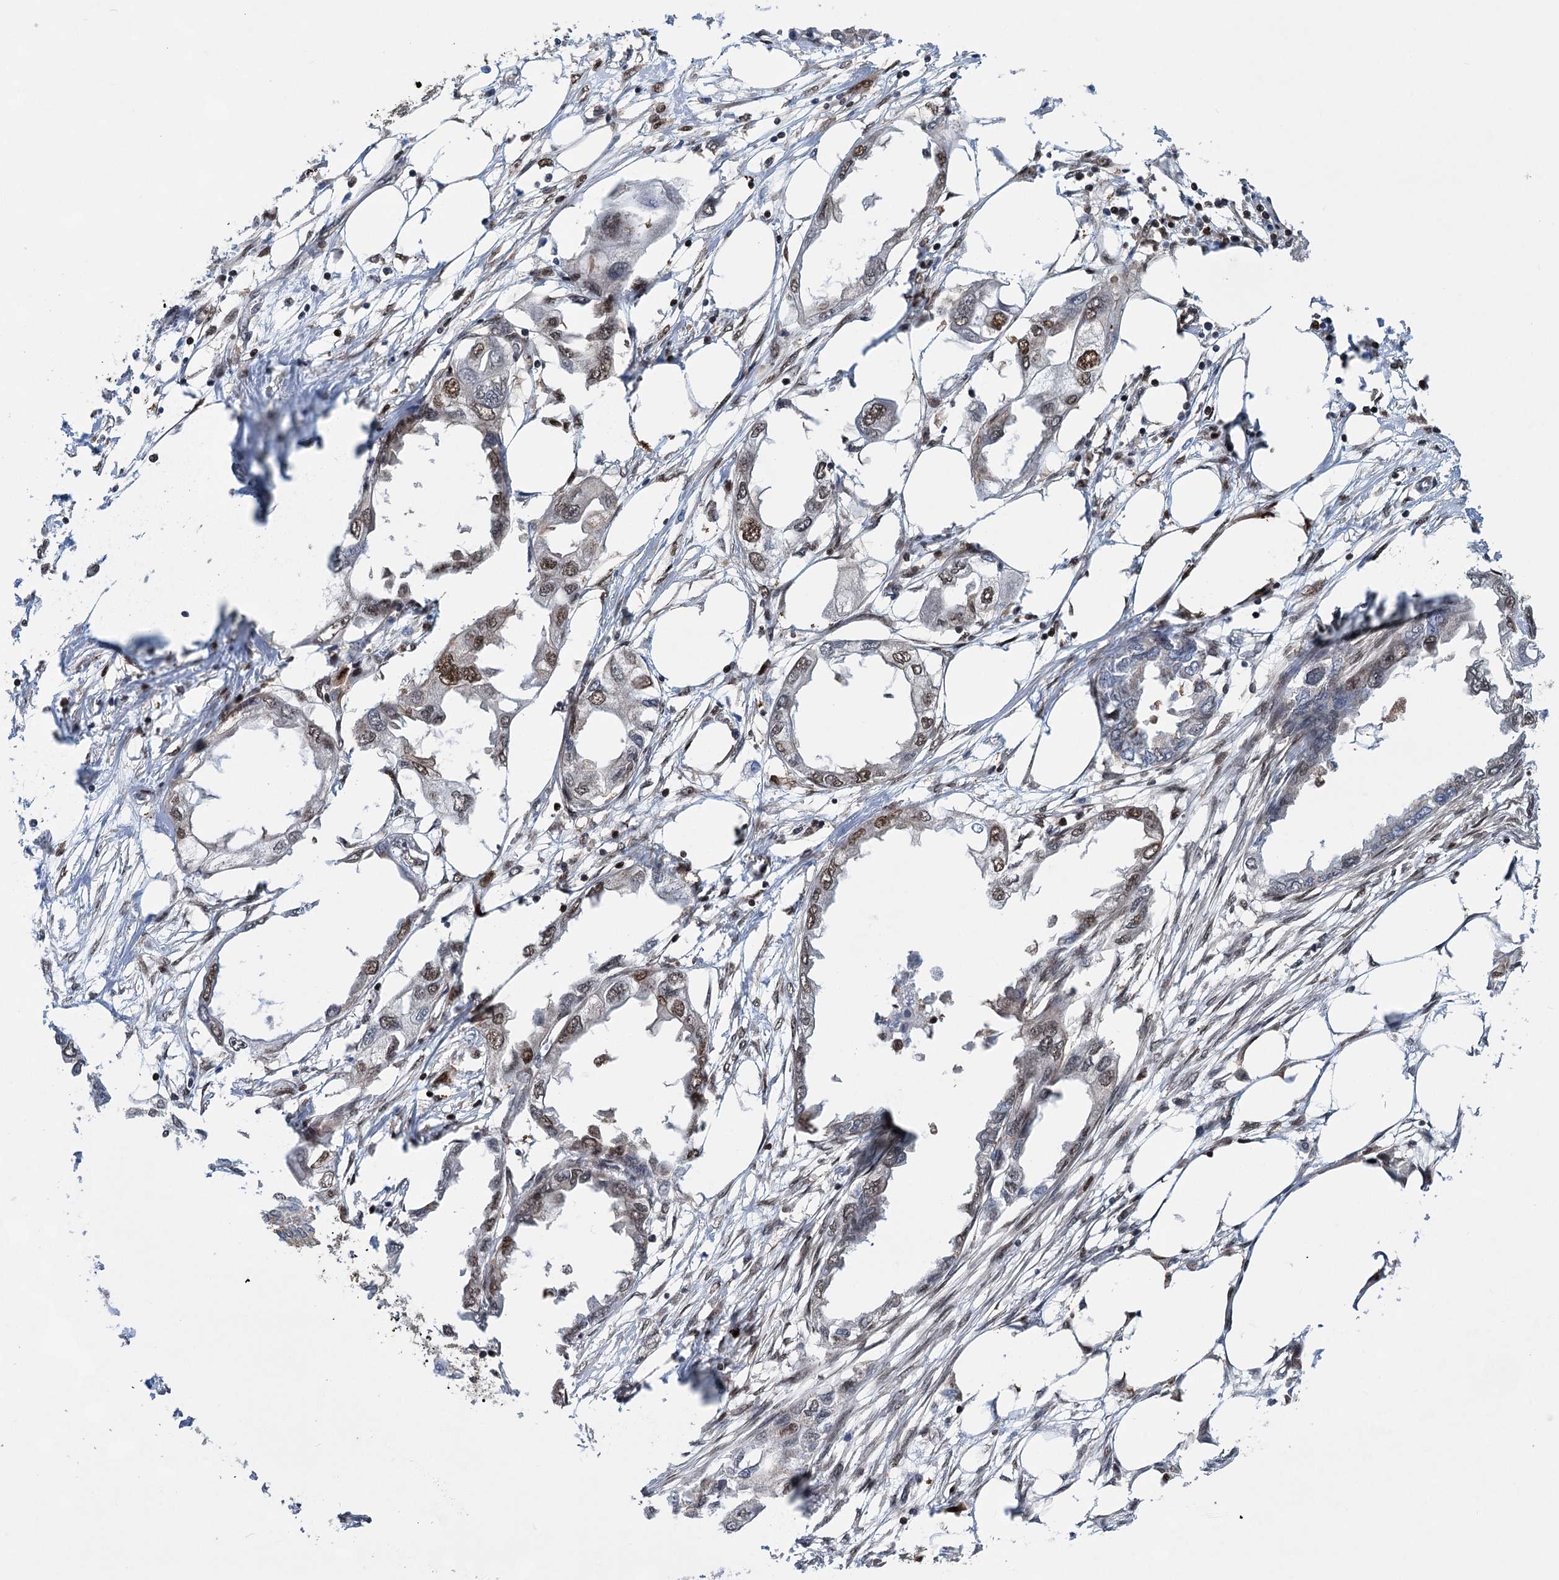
{"staining": {"intensity": "moderate", "quantity": "25%-75%", "location": "nuclear"}, "tissue": "endometrial cancer", "cell_type": "Tumor cells", "image_type": "cancer", "snomed": [{"axis": "morphology", "description": "Adenocarcinoma, NOS"}, {"axis": "morphology", "description": "Adenocarcinoma, metastatic, NOS"}, {"axis": "topography", "description": "Adipose tissue"}, {"axis": "topography", "description": "Endometrium"}], "caption": "Endometrial metastatic adenocarcinoma was stained to show a protein in brown. There is medium levels of moderate nuclear positivity in approximately 25%-75% of tumor cells.", "gene": "GPBP1", "patient": {"sex": "female", "age": 67}}